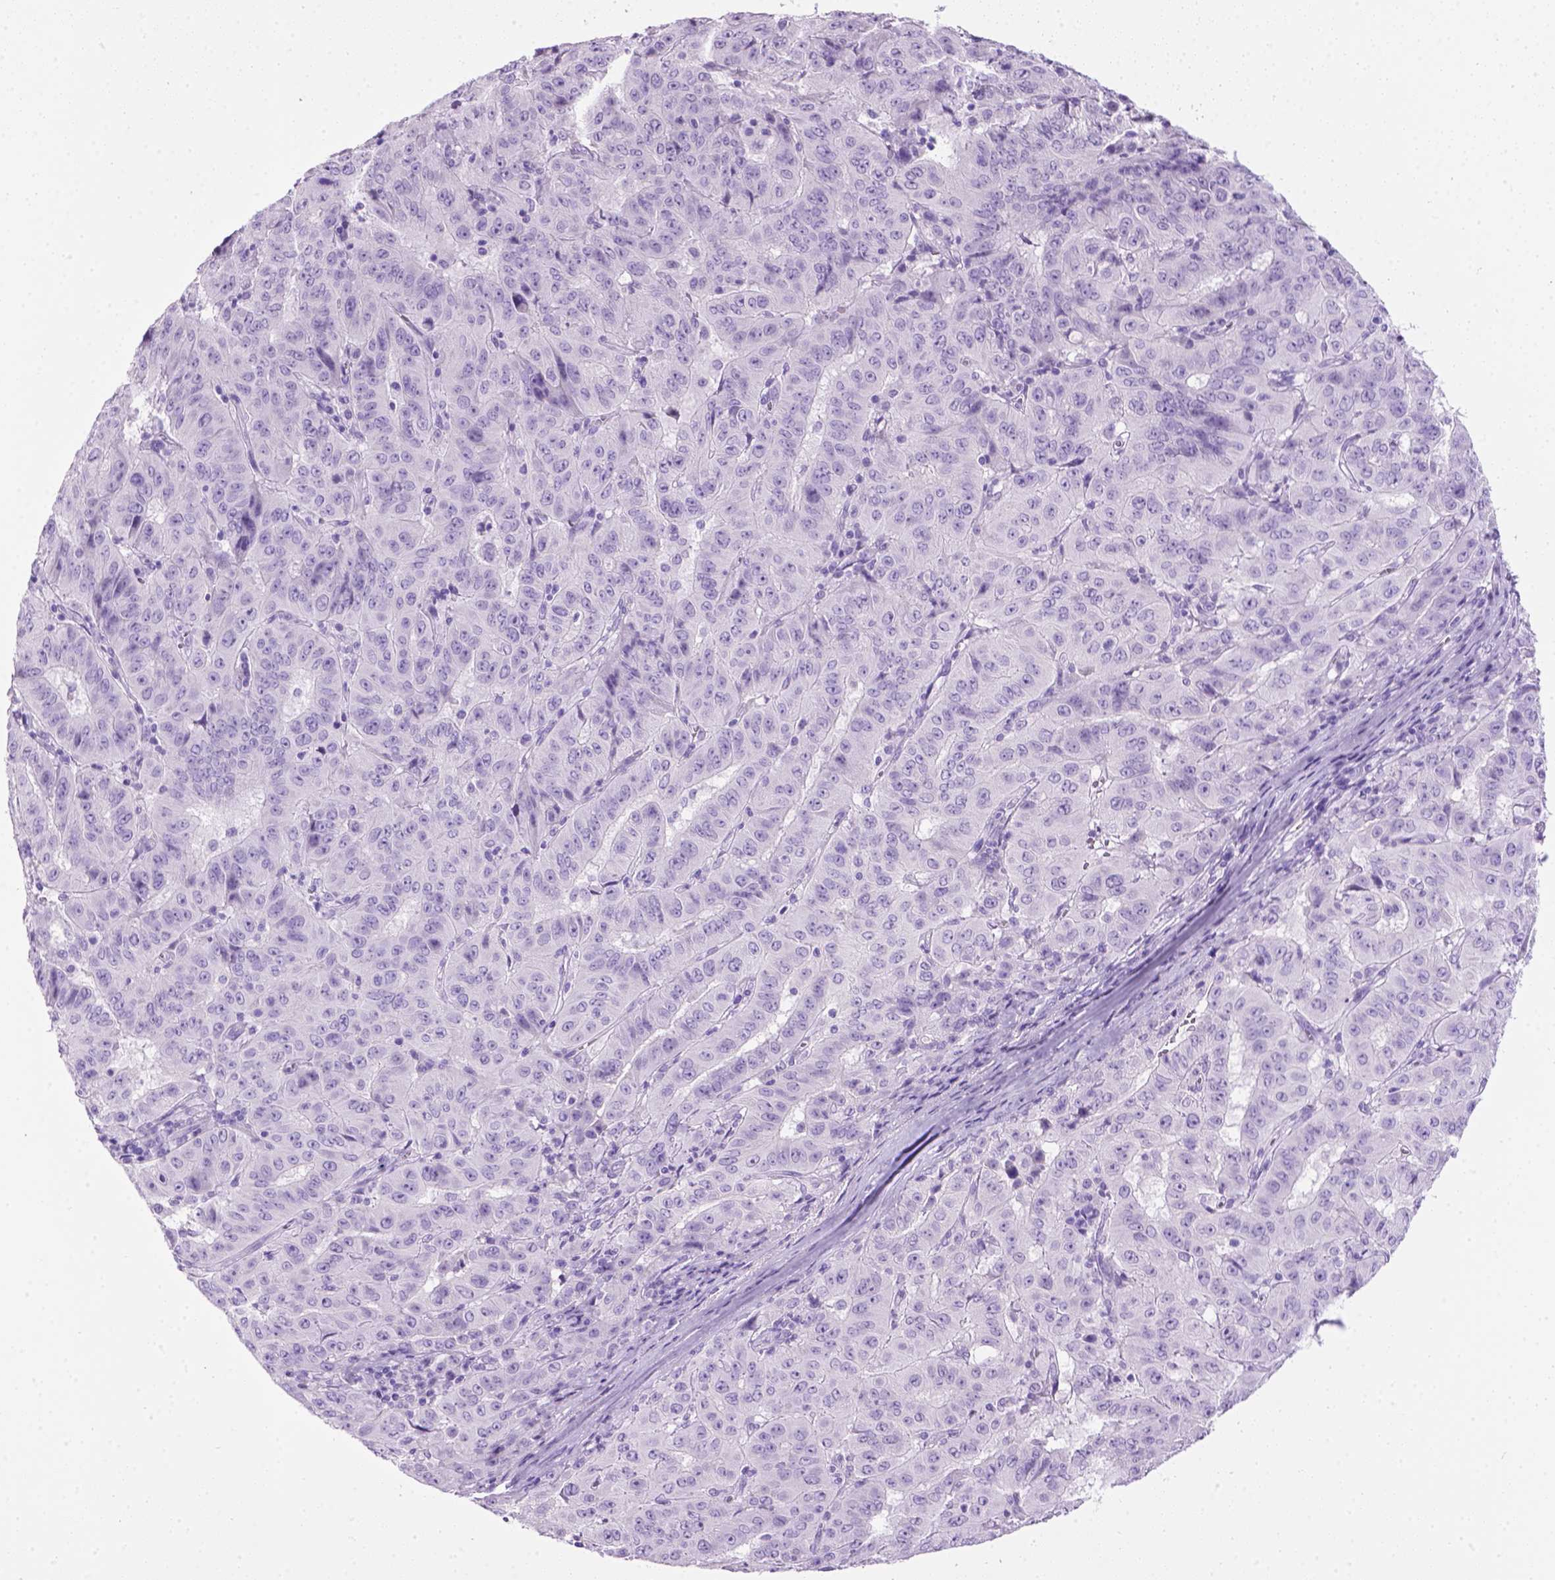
{"staining": {"intensity": "negative", "quantity": "none", "location": "none"}, "tissue": "pancreatic cancer", "cell_type": "Tumor cells", "image_type": "cancer", "snomed": [{"axis": "morphology", "description": "Adenocarcinoma, NOS"}, {"axis": "topography", "description": "Pancreas"}], "caption": "Immunohistochemistry (IHC) image of pancreatic cancer (adenocarcinoma) stained for a protein (brown), which displays no positivity in tumor cells.", "gene": "LELP1", "patient": {"sex": "male", "age": 63}}